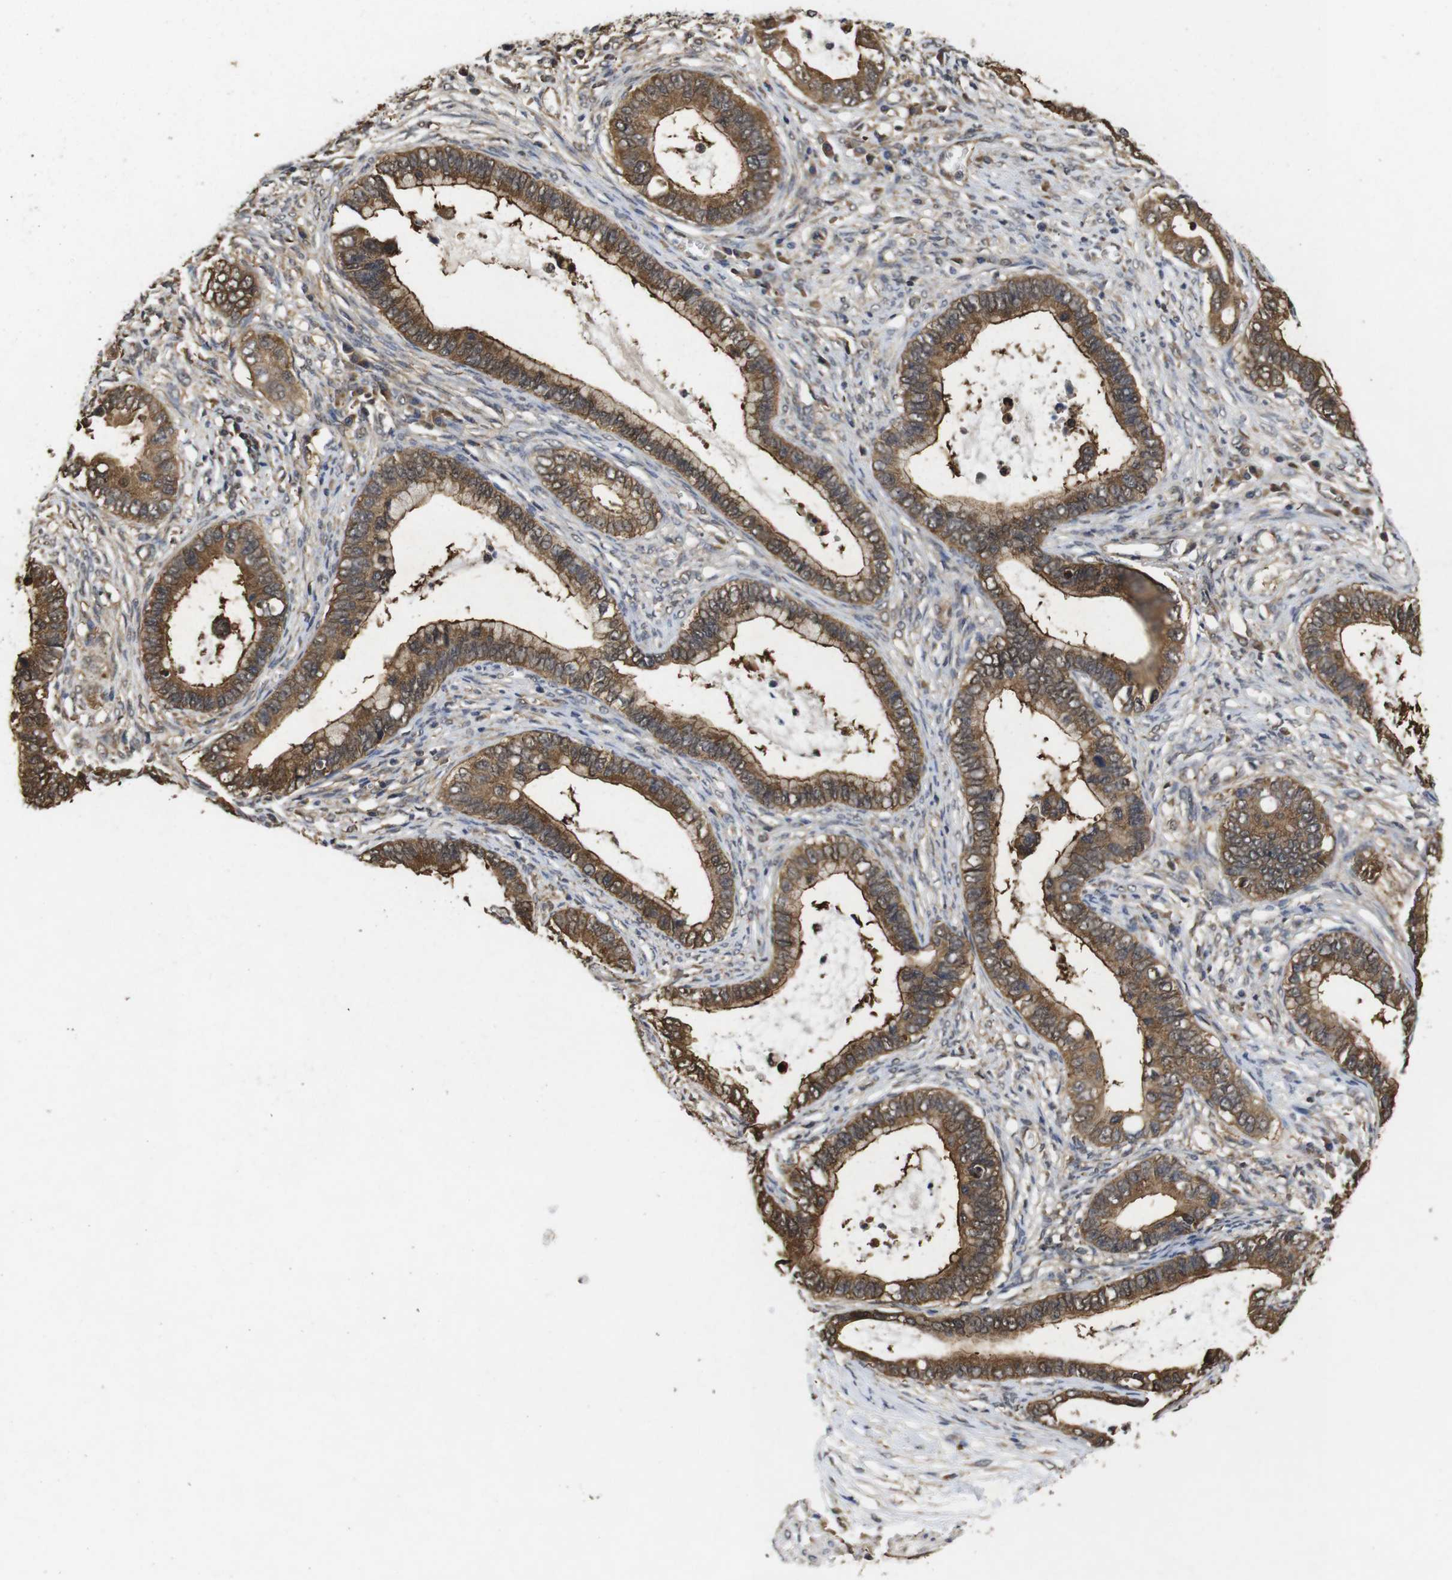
{"staining": {"intensity": "strong", "quantity": ">75%", "location": "cytoplasmic/membranous,nuclear"}, "tissue": "cervical cancer", "cell_type": "Tumor cells", "image_type": "cancer", "snomed": [{"axis": "morphology", "description": "Adenocarcinoma, NOS"}, {"axis": "topography", "description": "Cervix"}], "caption": "DAB (3,3'-diaminobenzidine) immunohistochemical staining of human adenocarcinoma (cervical) reveals strong cytoplasmic/membranous and nuclear protein positivity in about >75% of tumor cells. (DAB (3,3'-diaminobenzidine) IHC, brown staining for protein, blue staining for nuclei).", "gene": "SUMO3", "patient": {"sex": "female", "age": 44}}